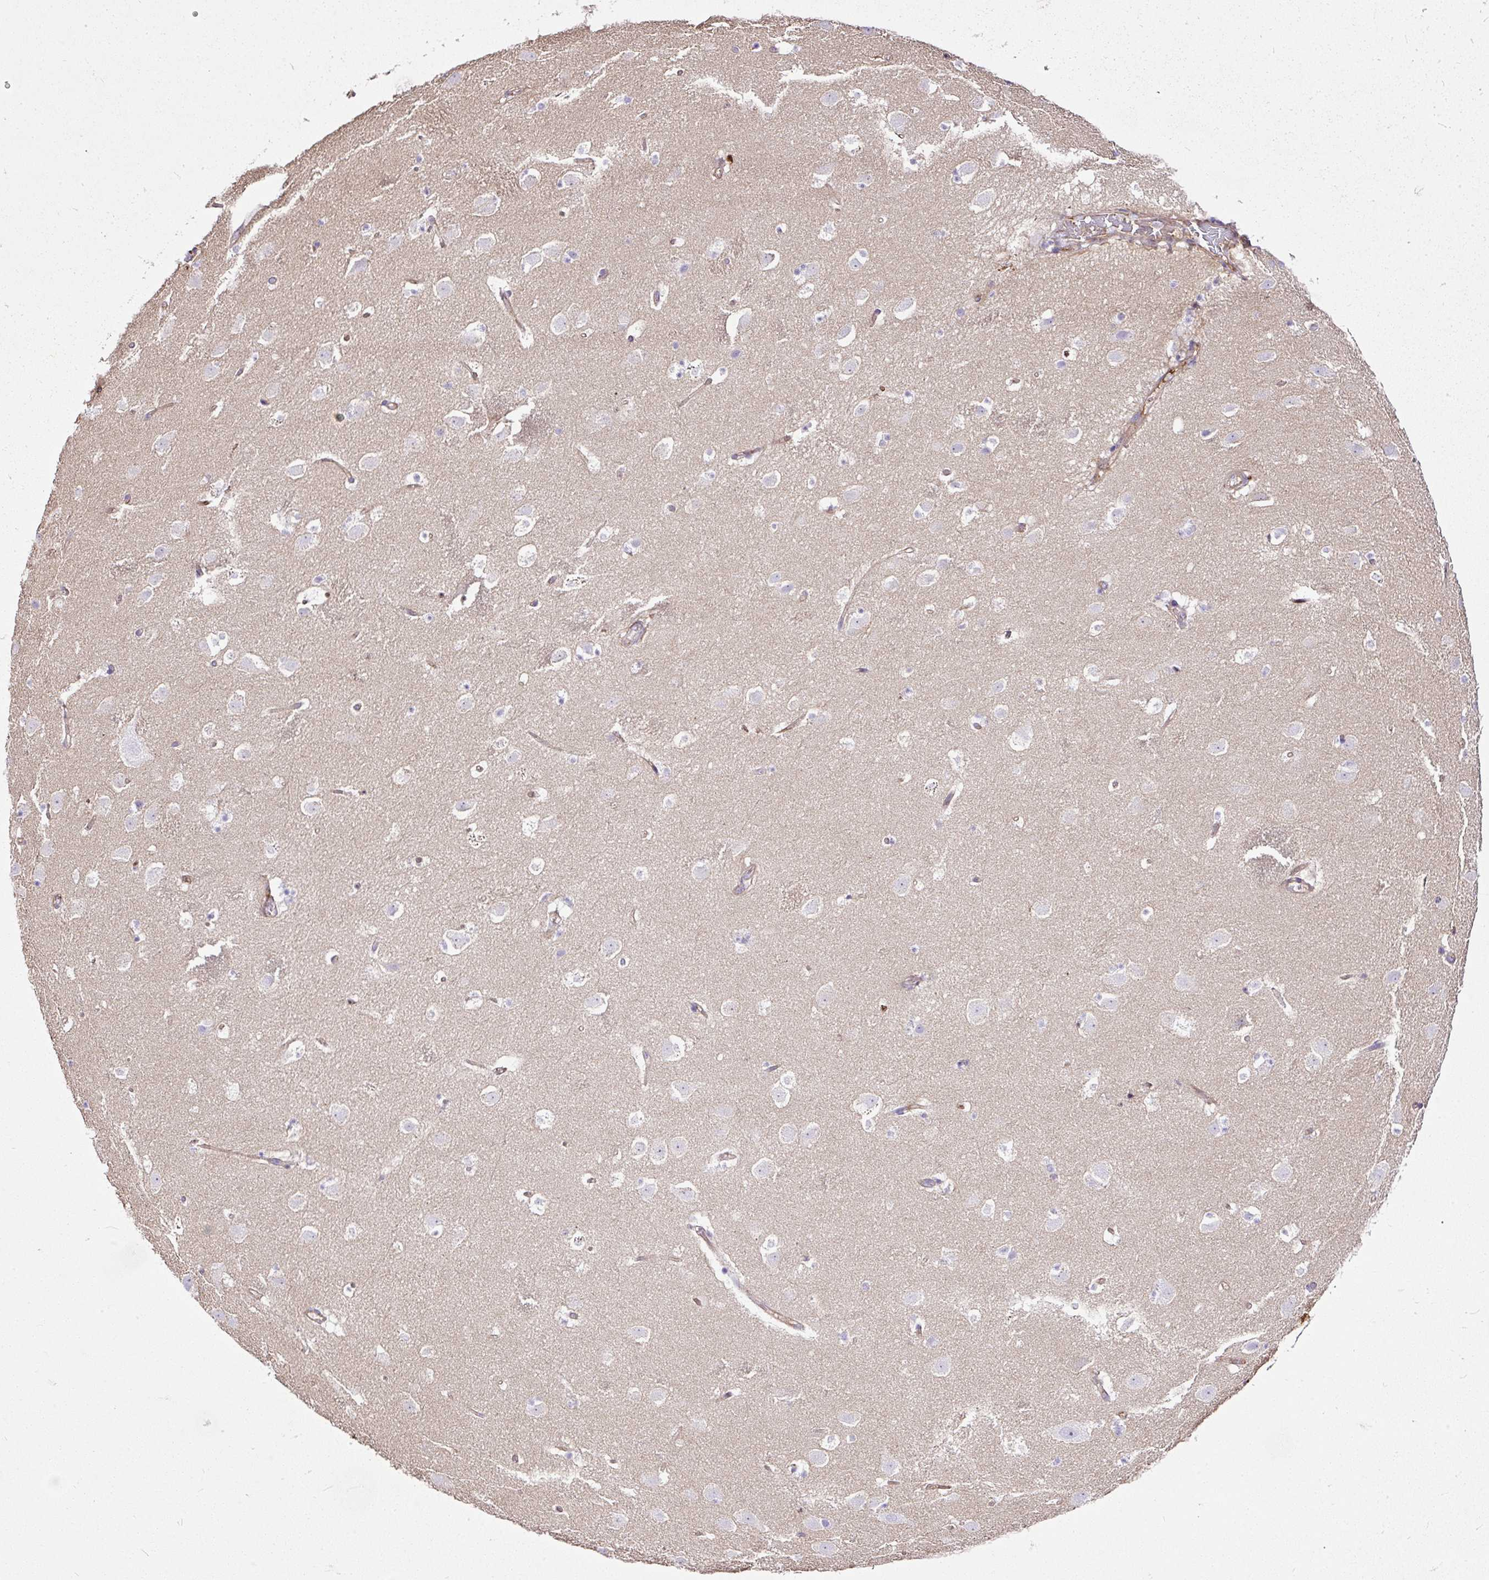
{"staining": {"intensity": "negative", "quantity": "none", "location": "none"}, "tissue": "caudate", "cell_type": "Glial cells", "image_type": "normal", "snomed": [{"axis": "morphology", "description": "Normal tissue, NOS"}, {"axis": "topography", "description": "Lateral ventricle wall"}], "caption": "Immunohistochemistry micrograph of normal caudate: caudate stained with DAB (3,3'-diaminobenzidine) demonstrates no significant protein expression in glial cells.", "gene": "CLEC3B", "patient": {"sex": "male", "age": 37}}